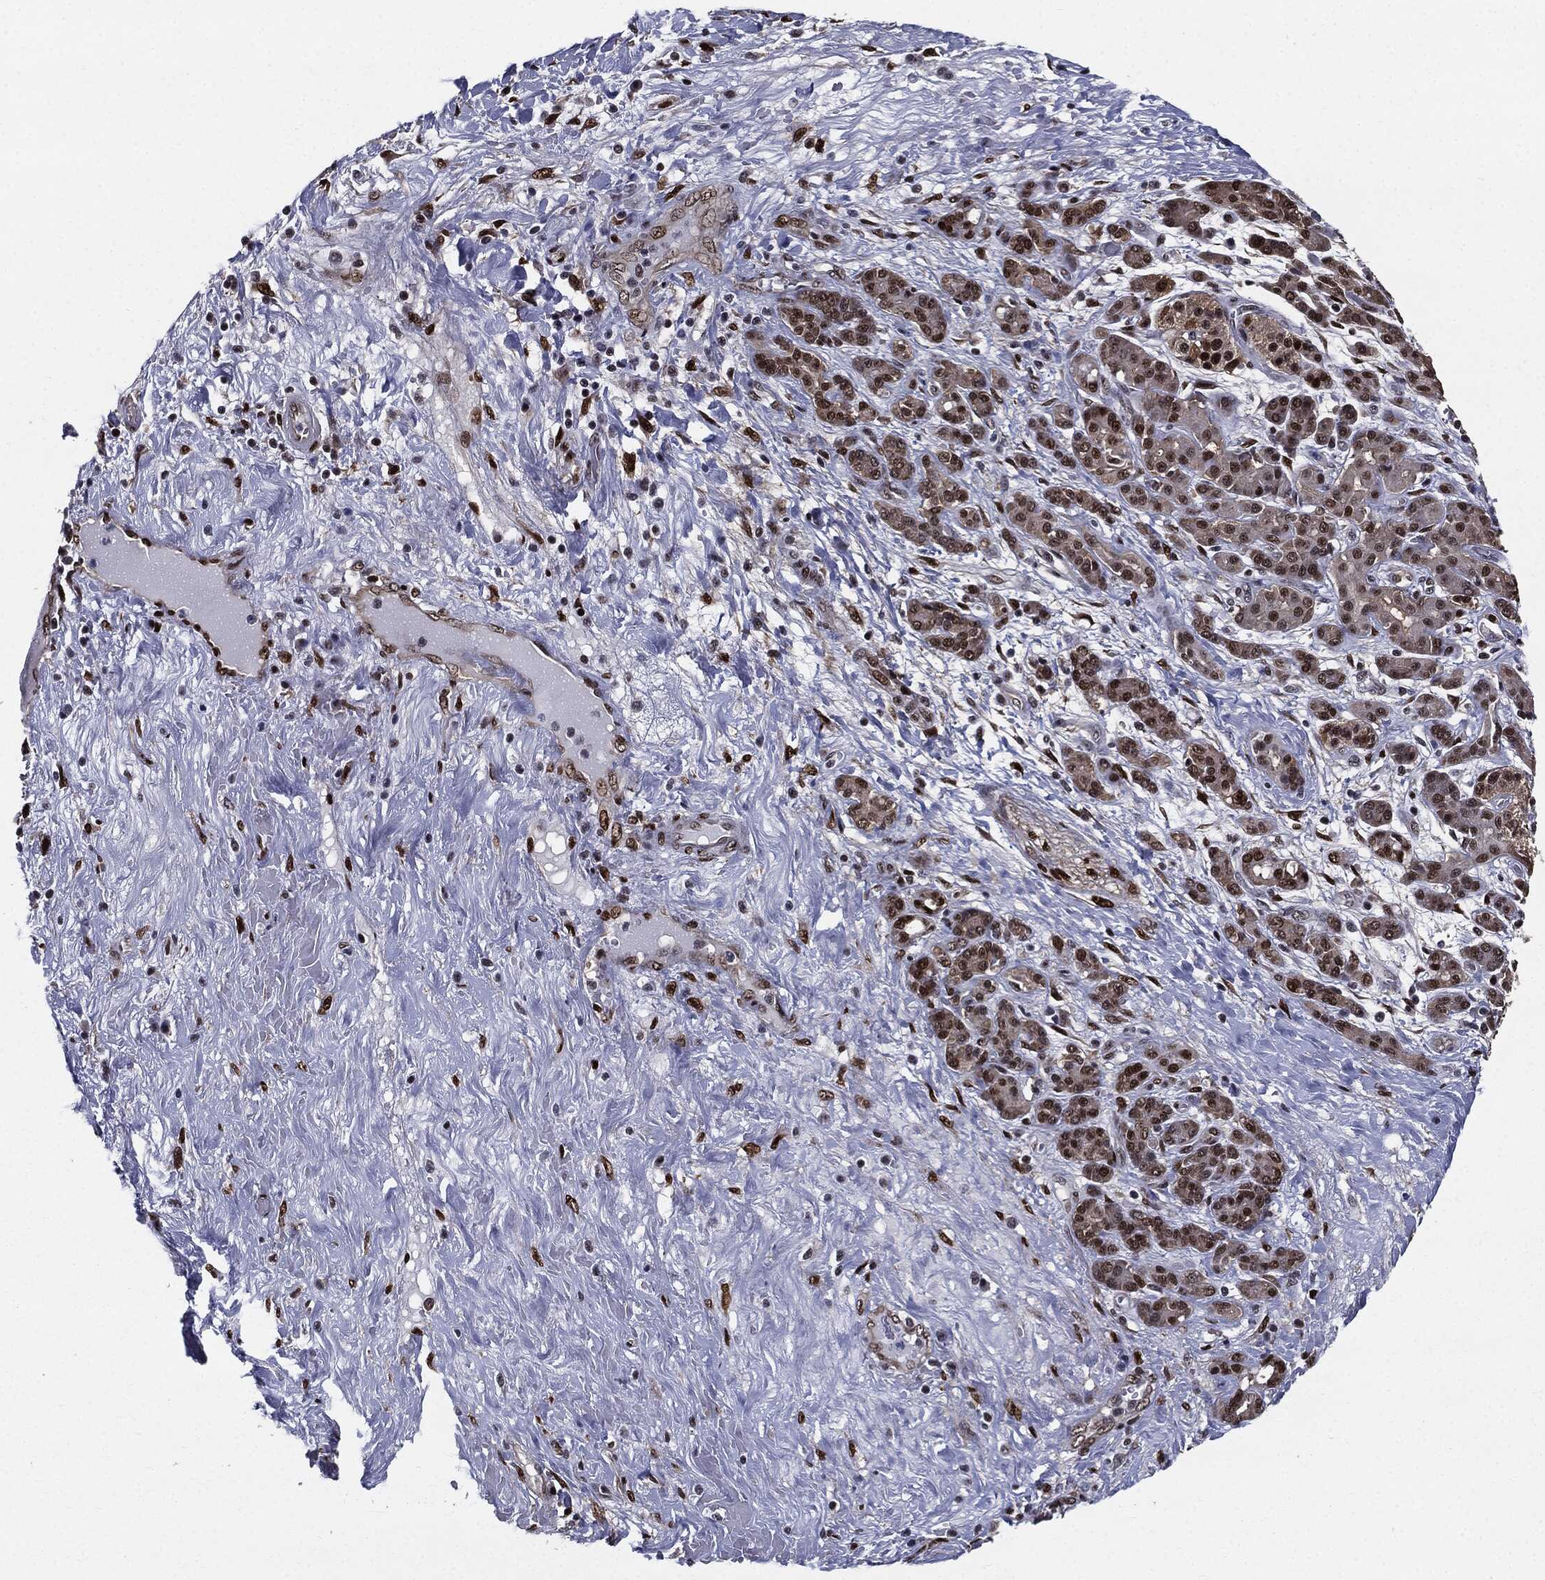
{"staining": {"intensity": "strong", "quantity": ">75%", "location": "nuclear"}, "tissue": "pancreatic cancer", "cell_type": "Tumor cells", "image_type": "cancer", "snomed": [{"axis": "morphology", "description": "Adenocarcinoma, NOS"}, {"axis": "topography", "description": "Pancreas"}], "caption": "IHC (DAB) staining of human pancreatic cancer demonstrates strong nuclear protein expression in approximately >75% of tumor cells.", "gene": "JUN", "patient": {"sex": "male", "age": 44}}